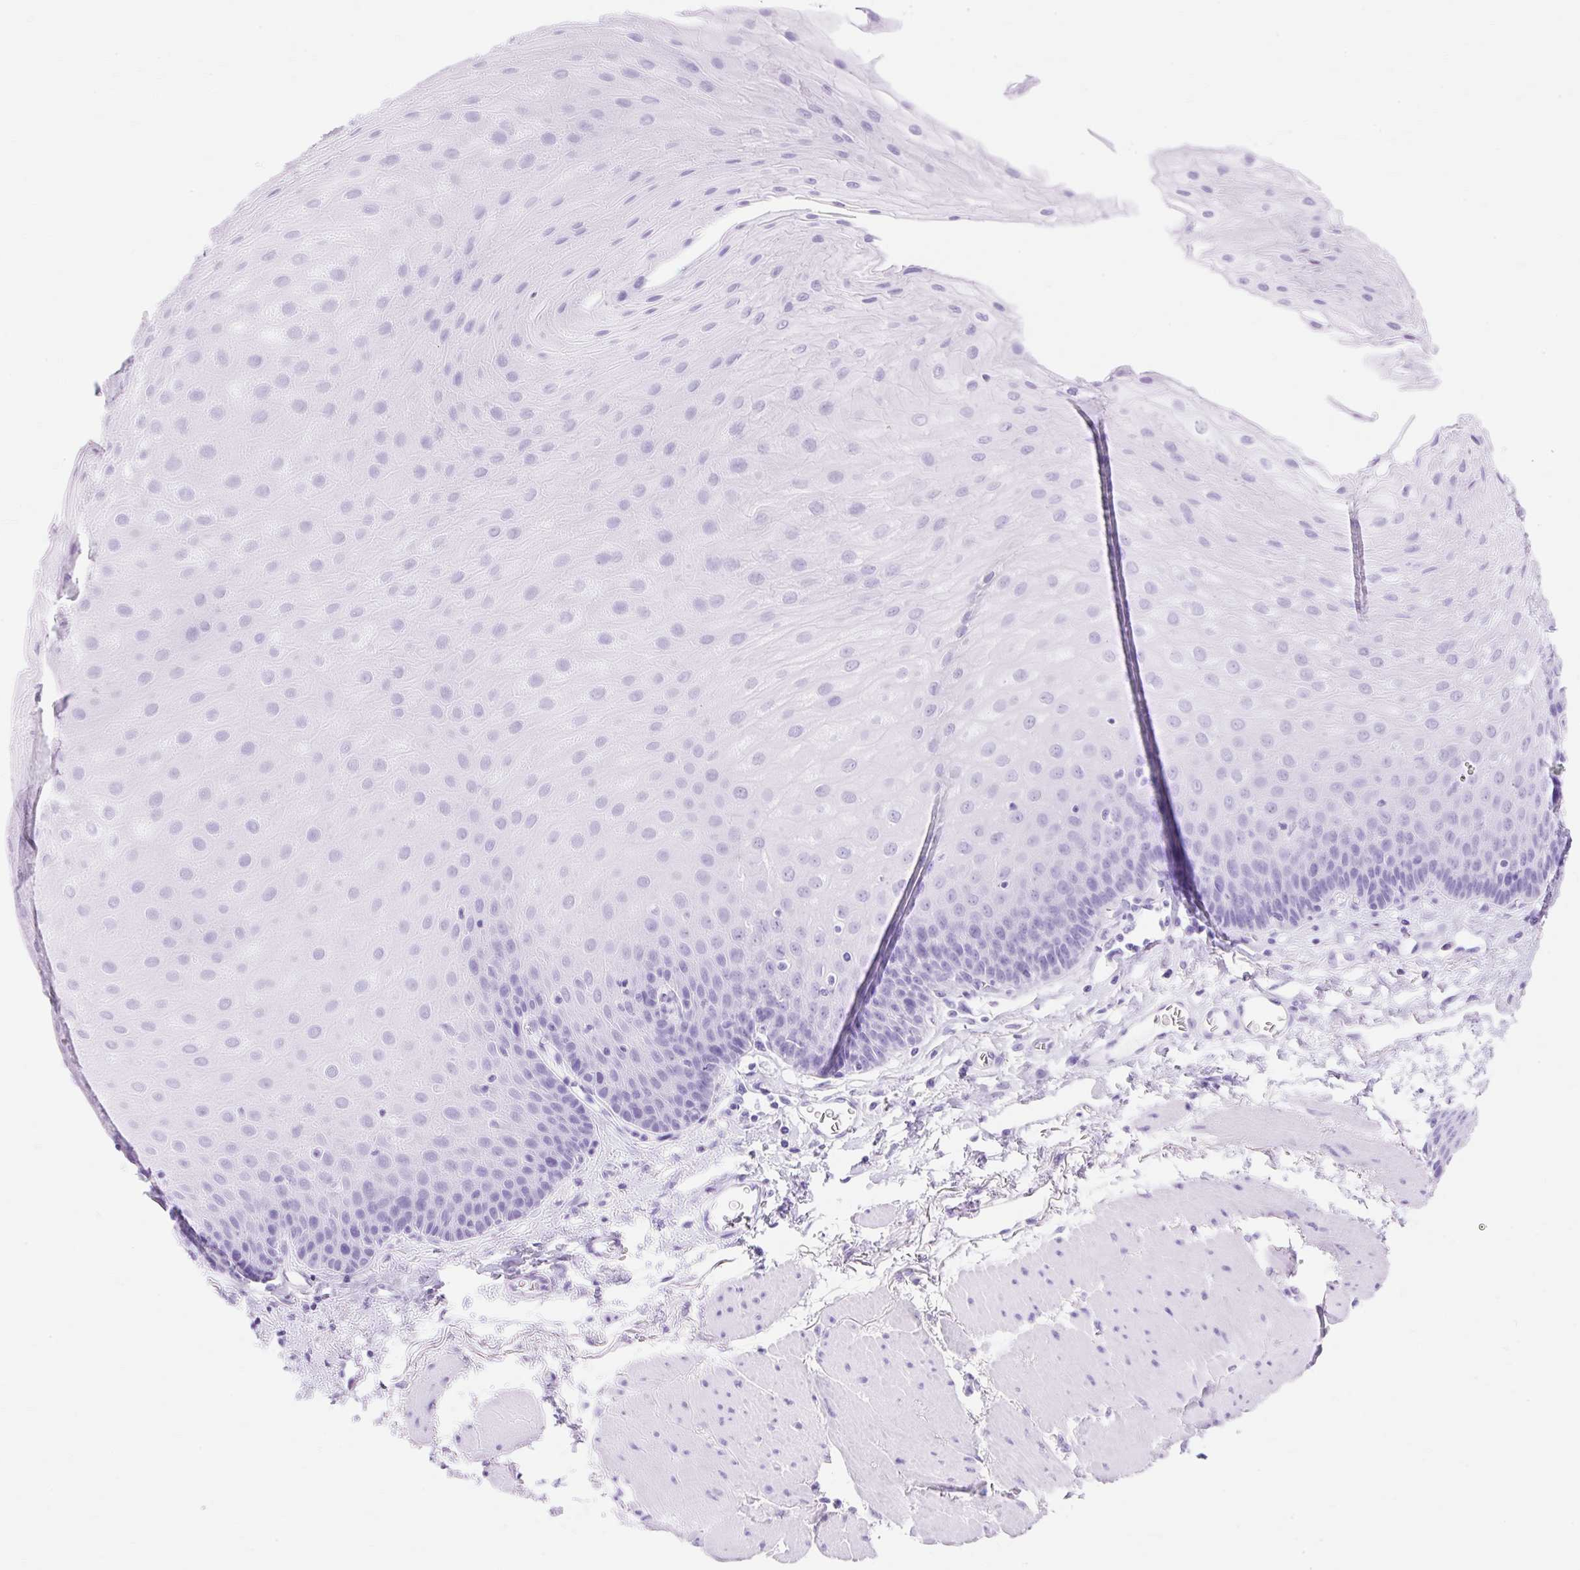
{"staining": {"intensity": "negative", "quantity": "none", "location": "none"}, "tissue": "esophagus", "cell_type": "Squamous epithelial cells", "image_type": "normal", "snomed": [{"axis": "morphology", "description": "Normal tissue, NOS"}, {"axis": "topography", "description": "Esophagus"}], "caption": "Immunohistochemical staining of normal human esophagus shows no significant expression in squamous epithelial cells. (DAB IHC with hematoxylin counter stain).", "gene": "MBP", "patient": {"sex": "female", "age": 81}}